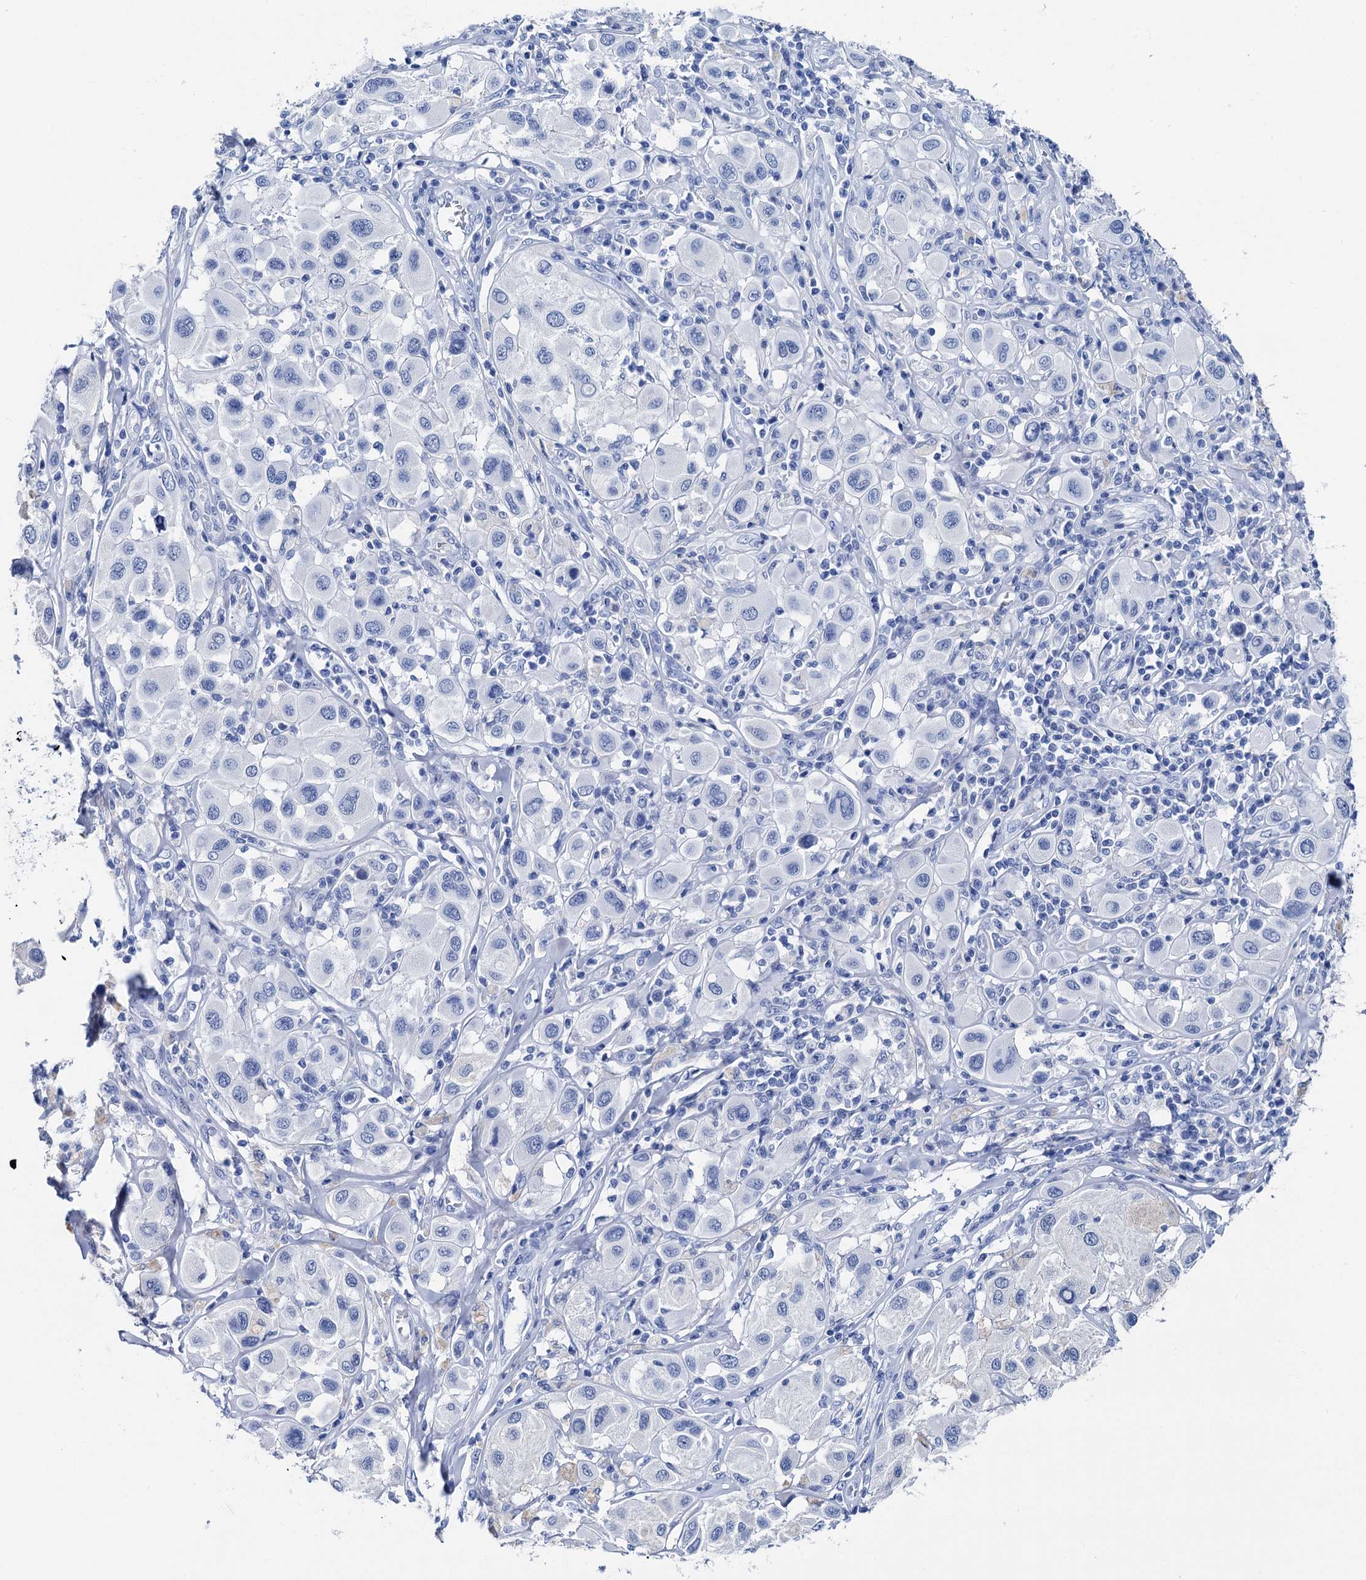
{"staining": {"intensity": "negative", "quantity": "none", "location": "none"}, "tissue": "melanoma", "cell_type": "Tumor cells", "image_type": "cancer", "snomed": [{"axis": "morphology", "description": "Malignant melanoma, Metastatic site"}, {"axis": "topography", "description": "Skin"}], "caption": "The image reveals no staining of tumor cells in malignant melanoma (metastatic site).", "gene": "BRINP1", "patient": {"sex": "male", "age": 41}}